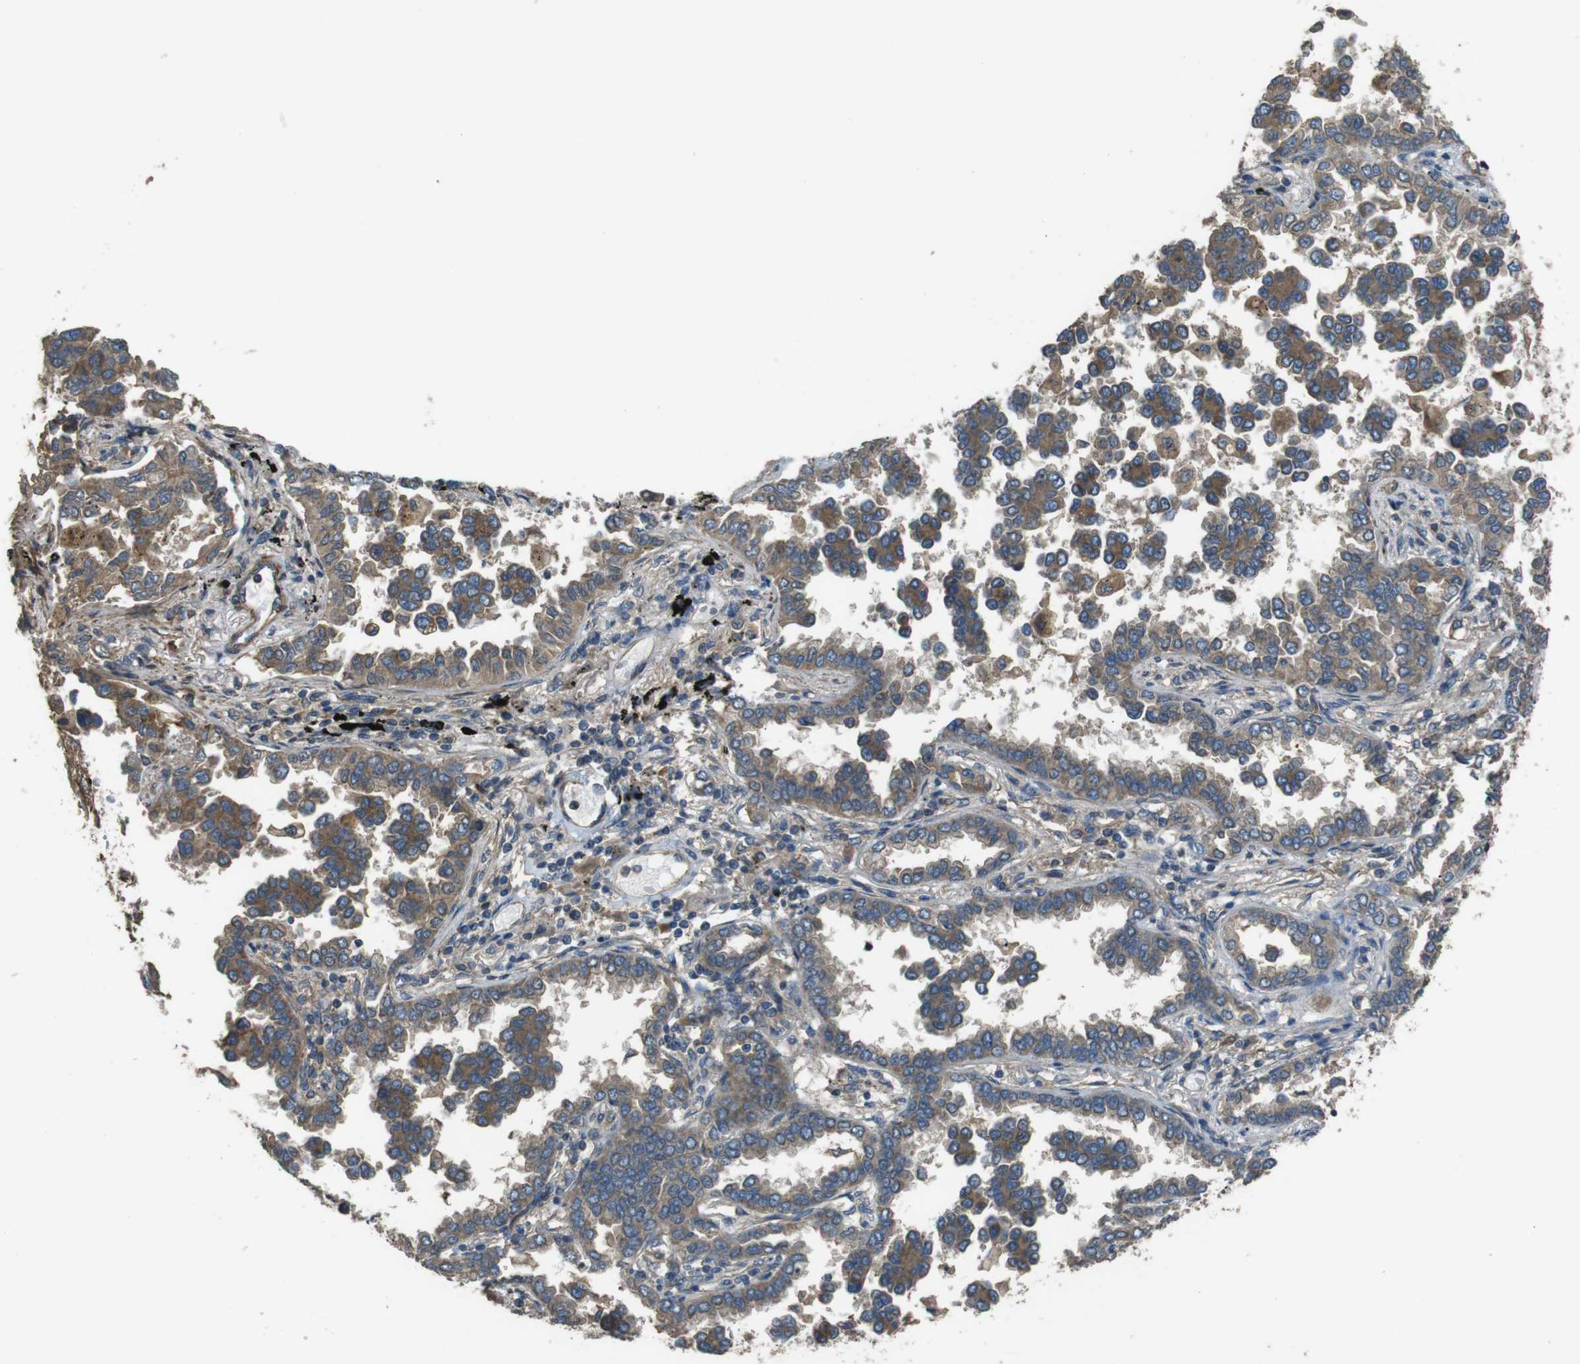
{"staining": {"intensity": "moderate", "quantity": ">75%", "location": "cytoplasmic/membranous"}, "tissue": "lung cancer", "cell_type": "Tumor cells", "image_type": "cancer", "snomed": [{"axis": "morphology", "description": "Normal tissue, NOS"}, {"axis": "morphology", "description": "Adenocarcinoma, NOS"}, {"axis": "topography", "description": "Lung"}], "caption": "An immunohistochemistry (IHC) micrograph of tumor tissue is shown. Protein staining in brown shows moderate cytoplasmic/membranous positivity in lung cancer (adenocarcinoma) within tumor cells.", "gene": "FUT2", "patient": {"sex": "male", "age": 59}}